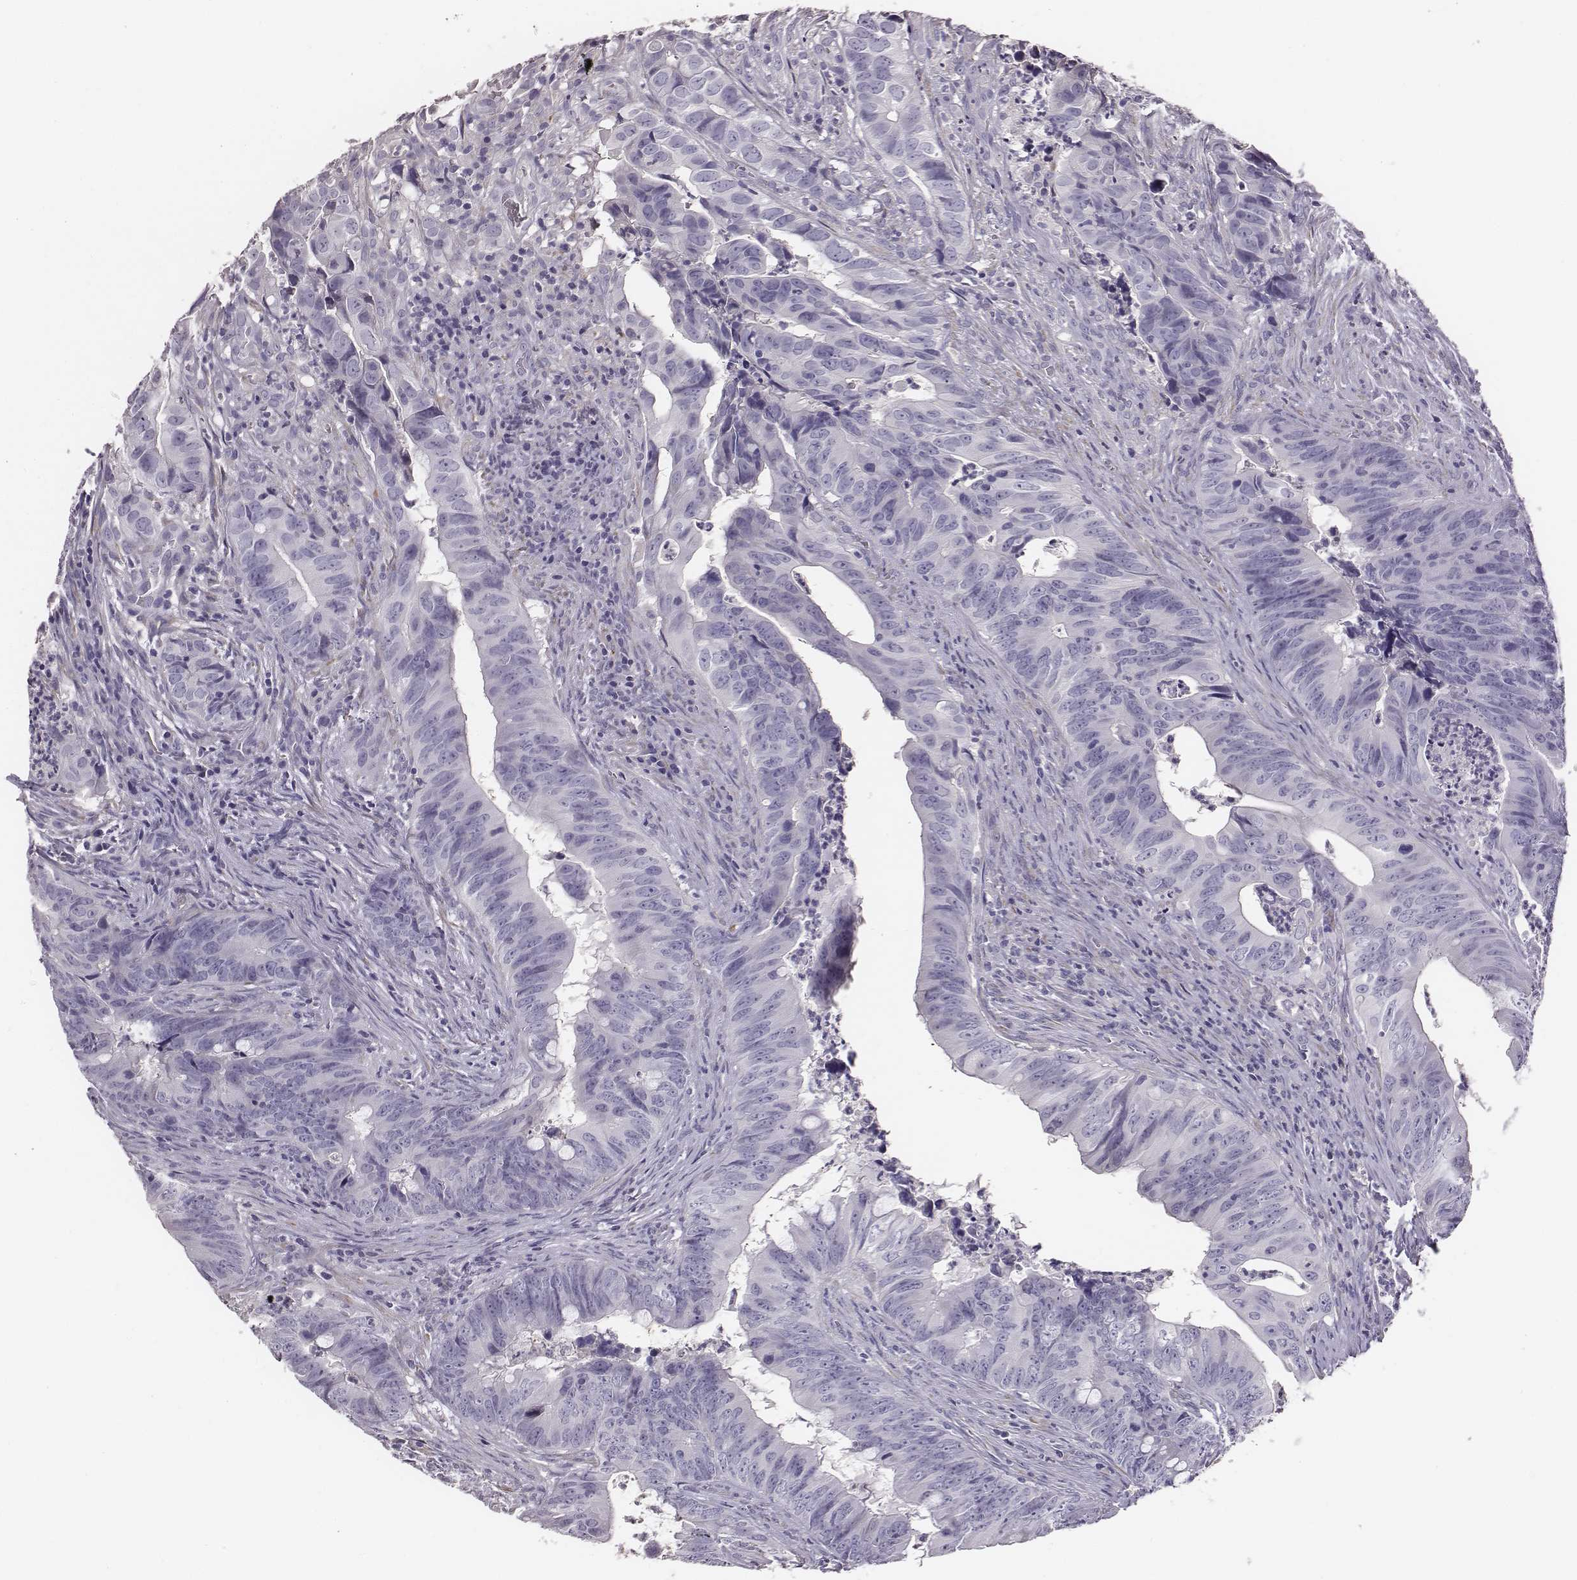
{"staining": {"intensity": "negative", "quantity": "none", "location": "none"}, "tissue": "colorectal cancer", "cell_type": "Tumor cells", "image_type": "cancer", "snomed": [{"axis": "morphology", "description": "Adenocarcinoma, NOS"}, {"axis": "topography", "description": "Colon"}], "caption": "IHC image of human colorectal adenocarcinoma stained for a protein (brown), which displays no expression in tumor cells.", "gene": "GUCA1A", "patient": {"sex": "female", "age": 82}}